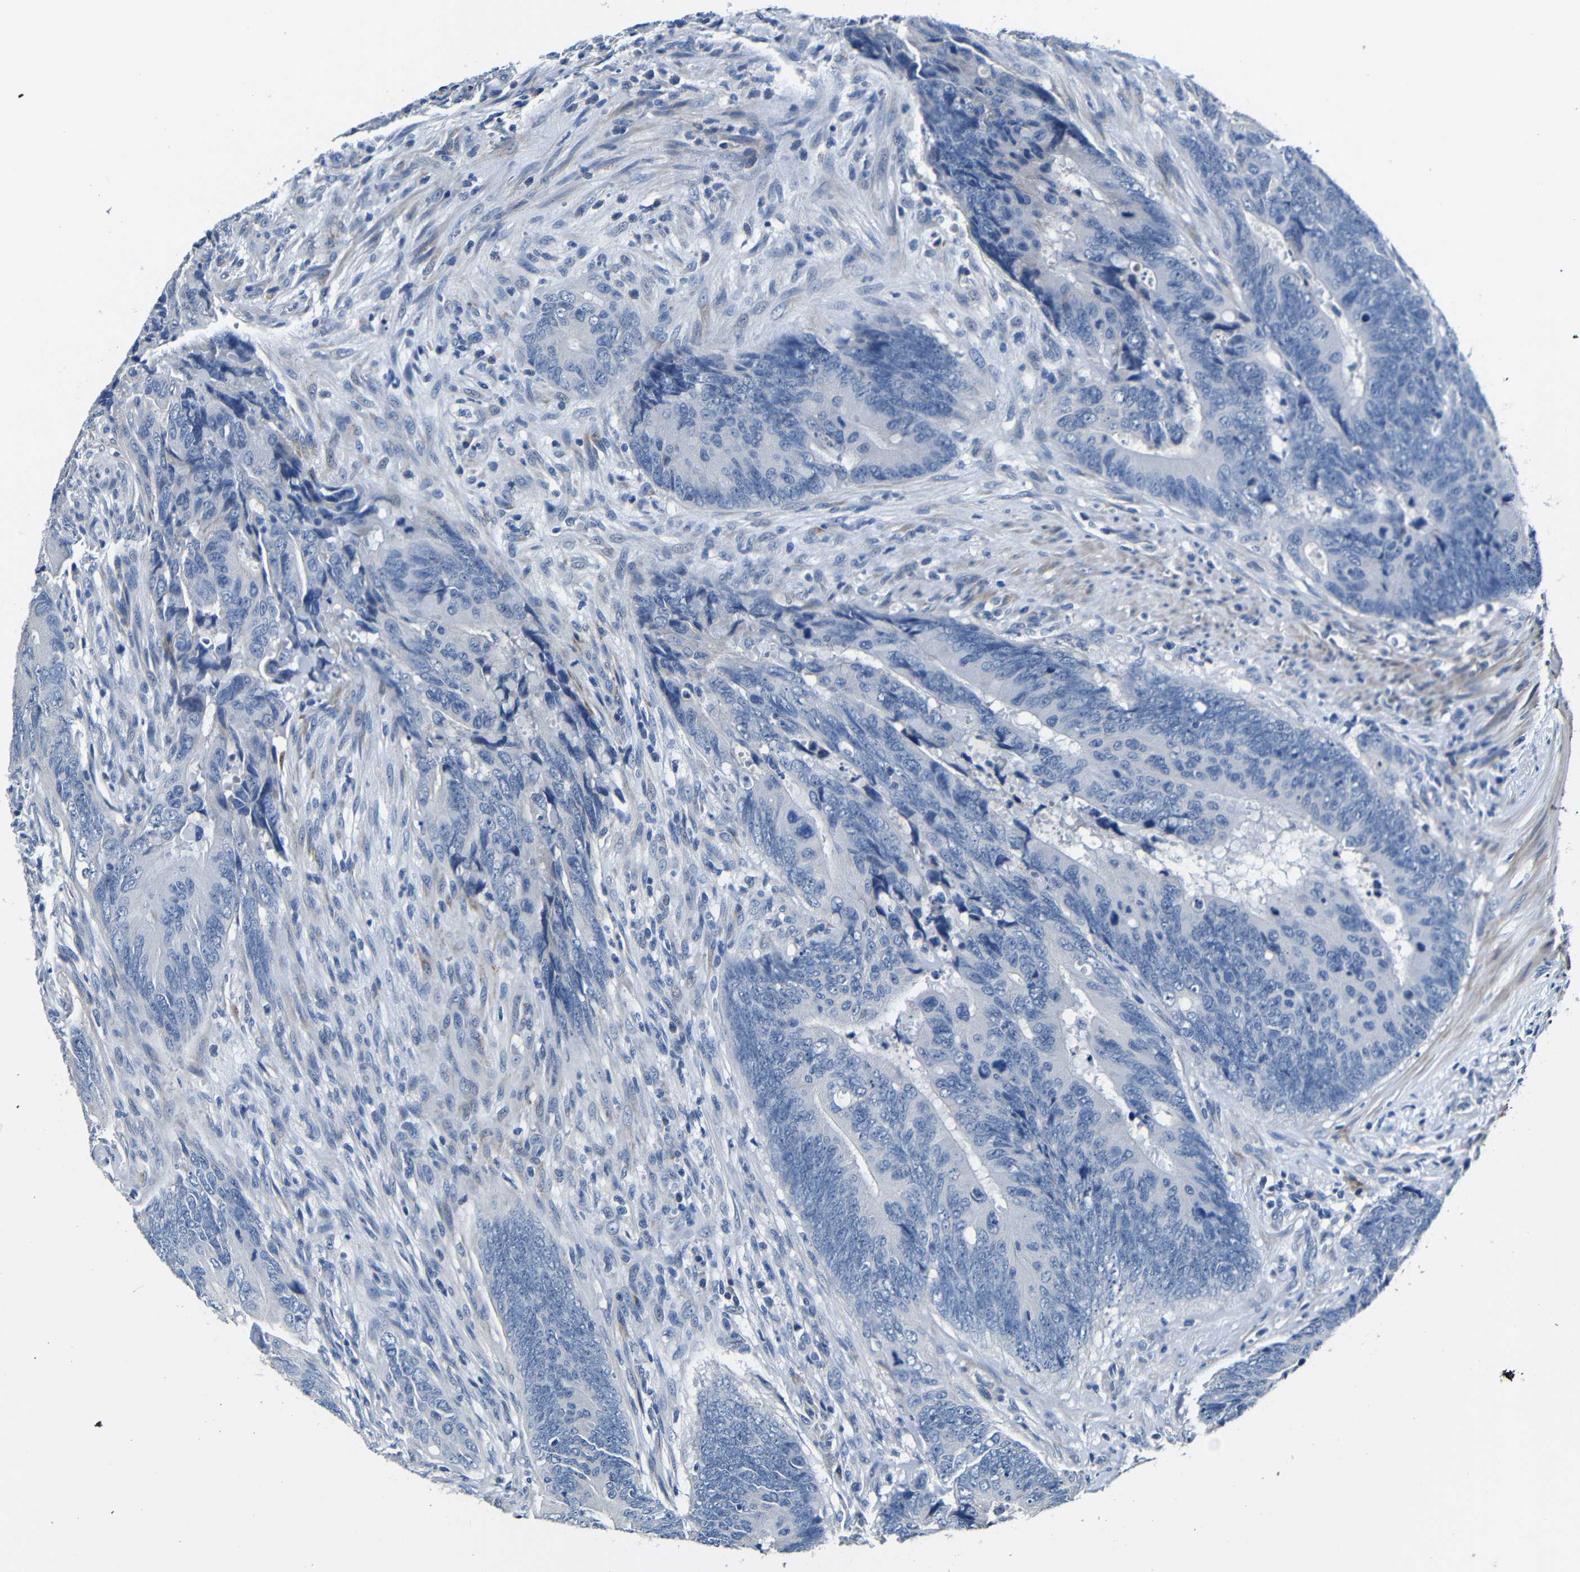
{"staining": {"intensity": "negative", "quantity": "none", "location": "none"}, "tissue": "colorectal cancer", "cell_type": "Tumor cells", "image_type": "cancer", "snomed": [{"axis": "morphology", "description": "Normal tissue, NOS"}, {"axis": "morphology", "description": "Adenocarcinoma, NOS"}, {"axis": "topography", "description": "Colon"}], "caption": "DAB immunohistochemical staining of colorectal cancer demonstrates no significant expression in tumor cells.", "gene": "TNFAIP1", "patient": {"sex": "male", "age": 56}}